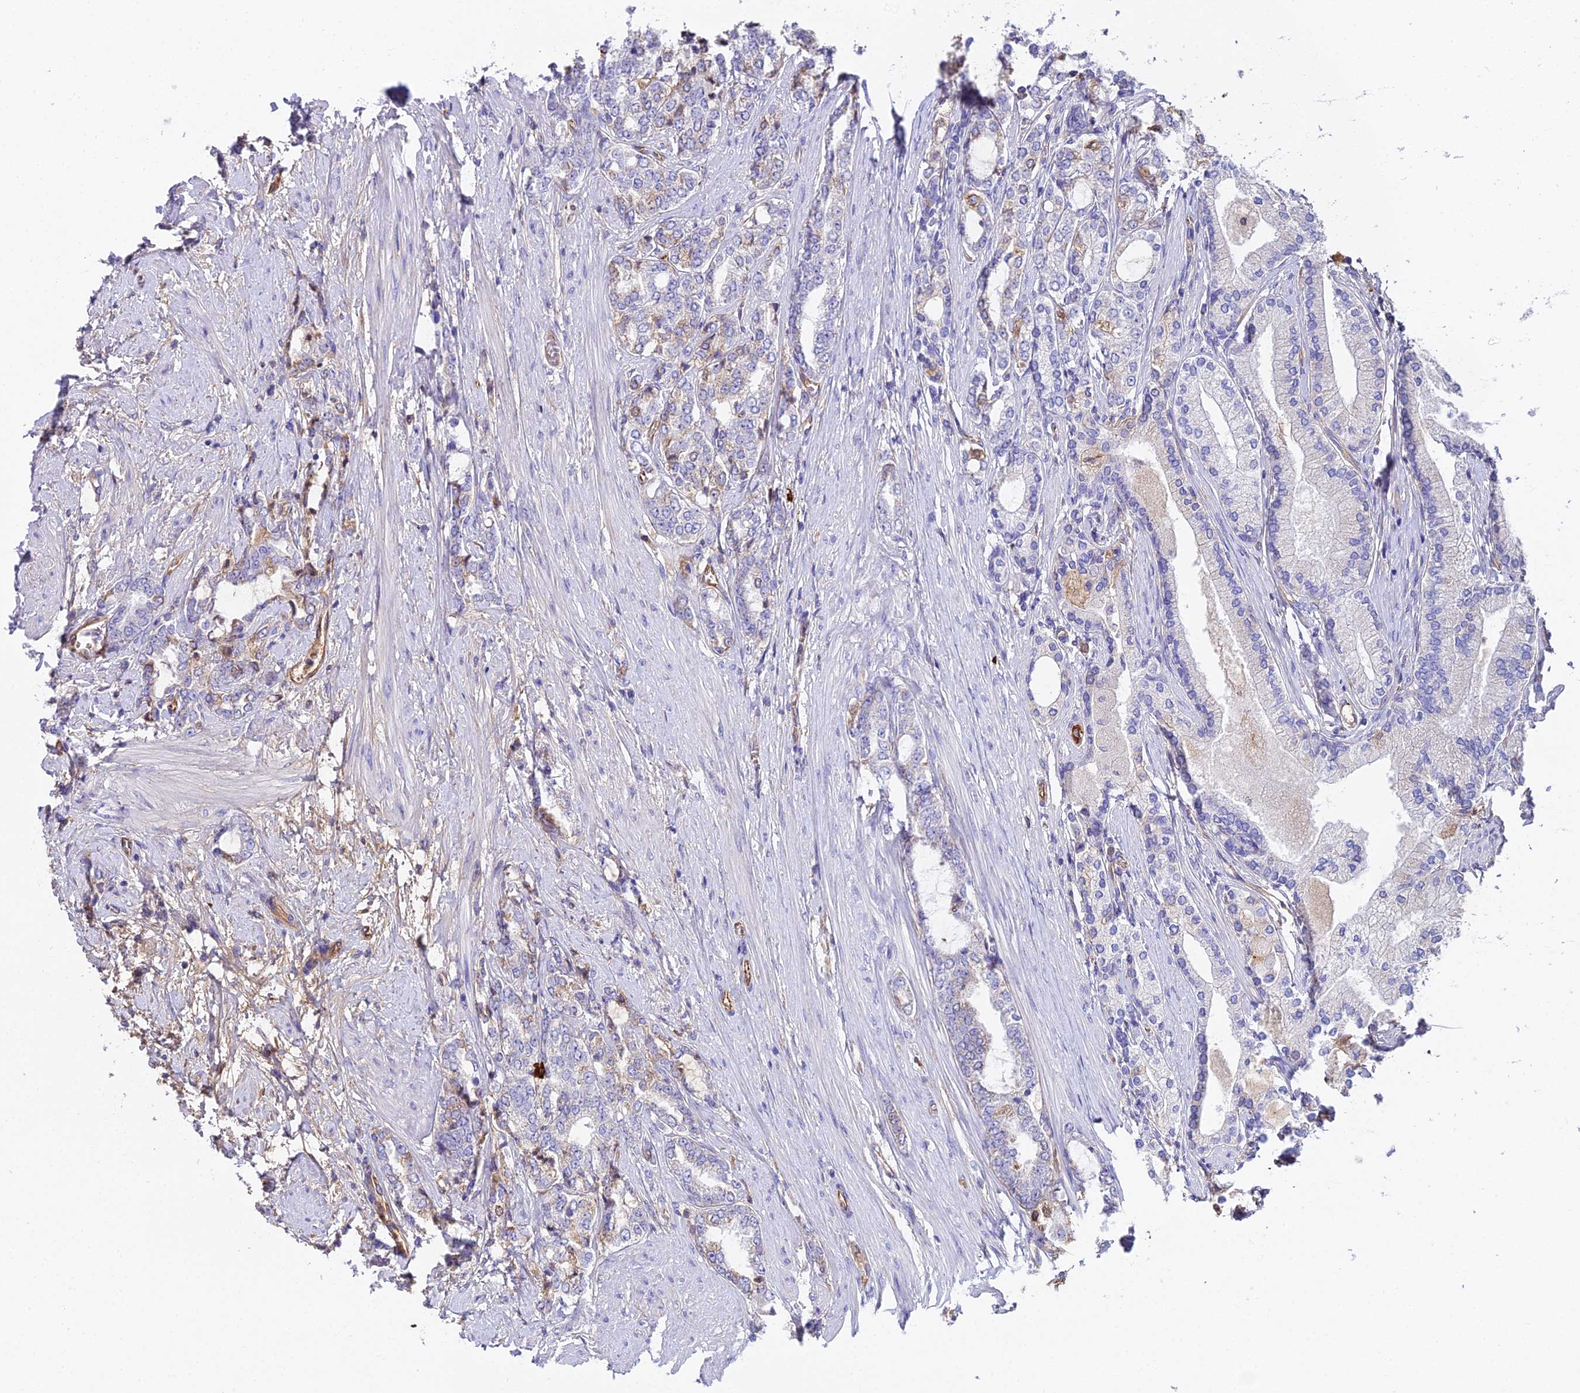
{"staining": {"intensity": "weak", "quantity": "<25%", "location": "cytoplasmic/membranous"}, "tissue": "prostate cancer", "cell_type": "Tumor cells", "image_type": "cancer", "snomed": [{"axis": "morphology", "description": "Adenocarcinoma, High grade"}, {"axis": "topography", "description": "Prostate"}], "caption": "Immunohistochemical staining of human prostate cancer exhibits no significant expression in tumor cells.", "gene": "BEX4", "patient": {"sex": "male", "age": 64}}